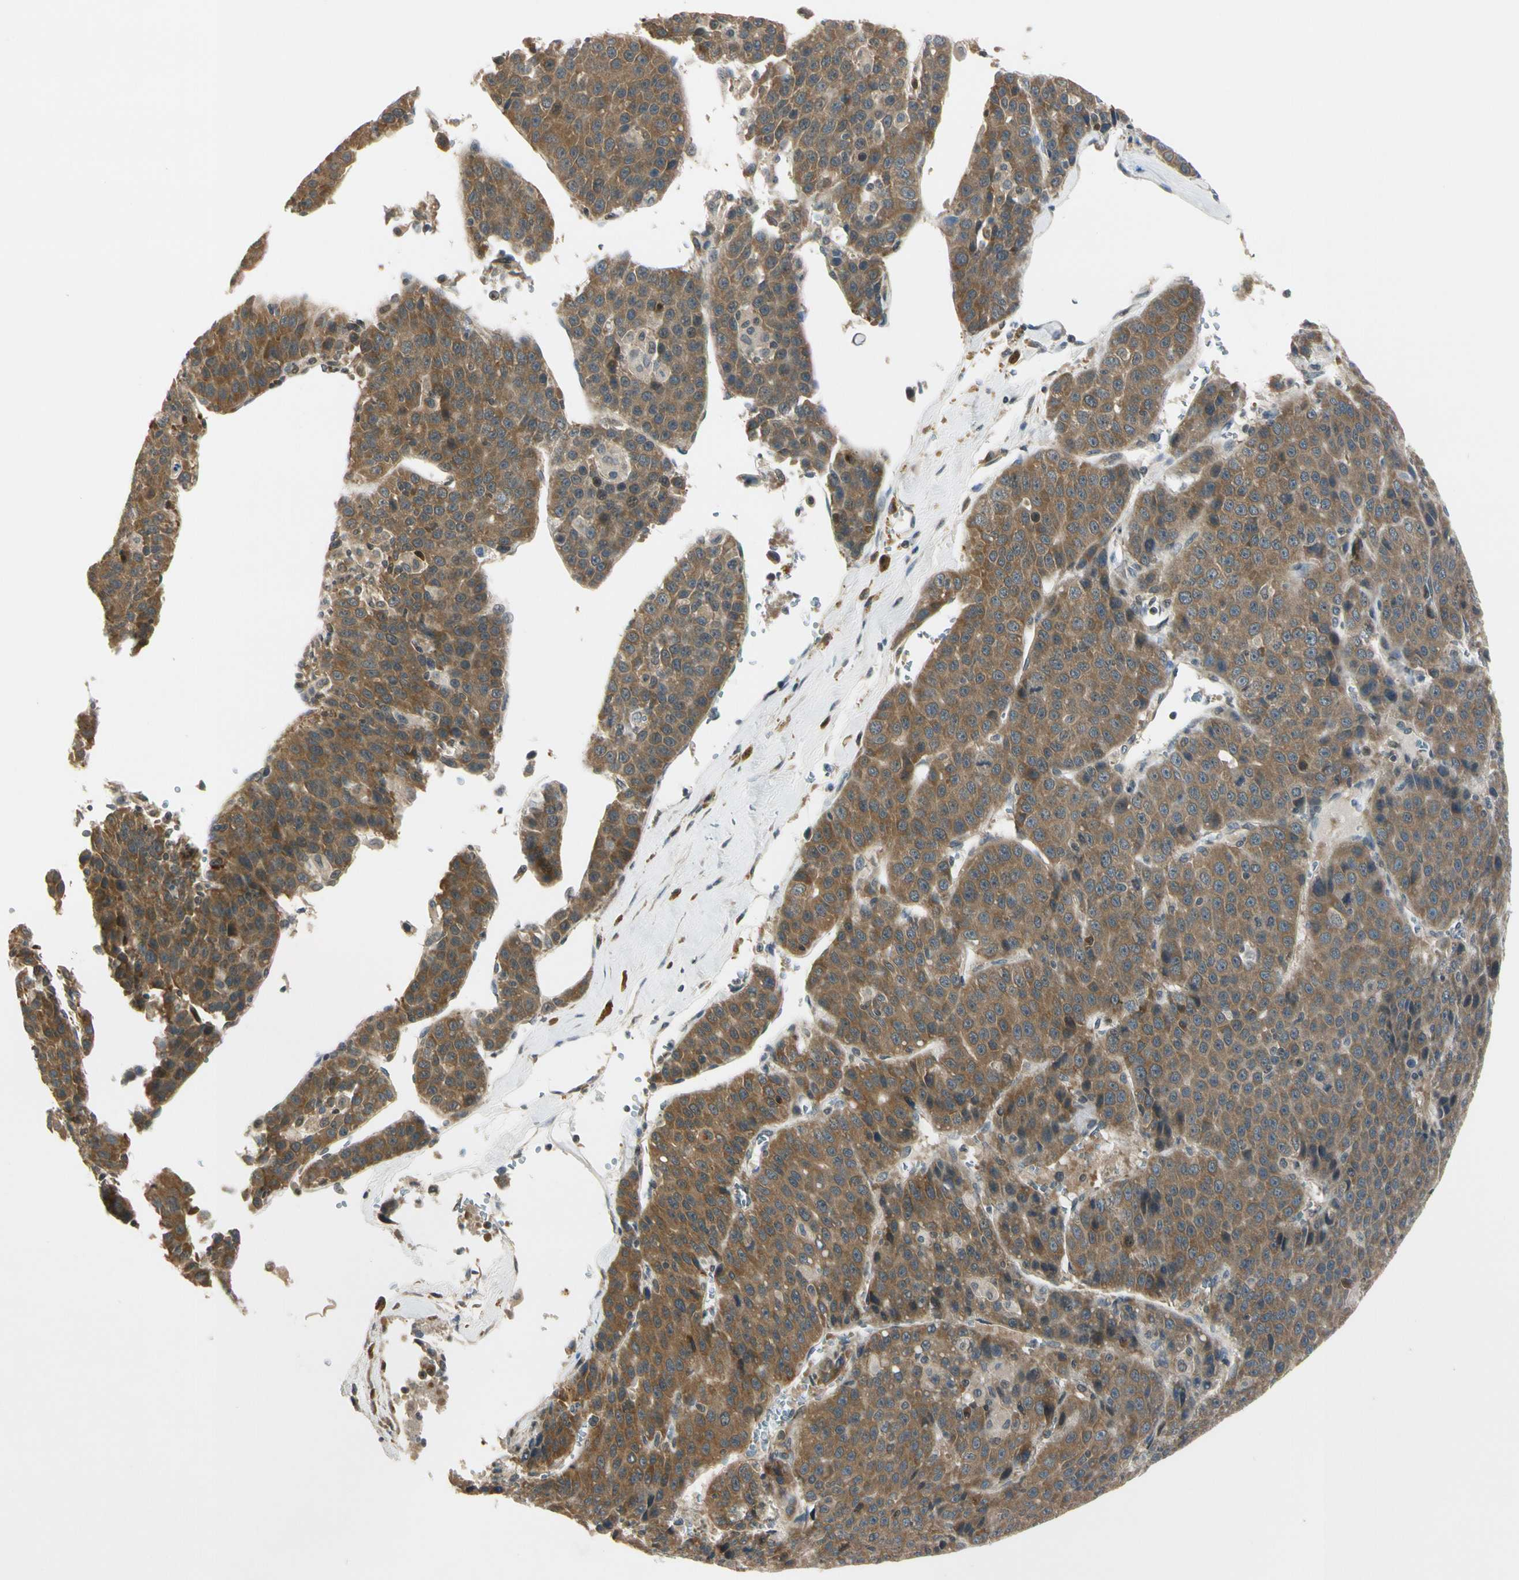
{"staining": {"intensity": "strong", "quantity": ">75%", "location": "cytoplasmic/membranous"}, "tissue": "liver cancer", "cell_type": "Tumor cells", "image_type": "cancer", "snomed": [{"axis": "morphology", "description": "Carcinoma, Hepatocellular, NOS"}, {"axis": "topography", "description": "Liver"}], "caption": "A high amount of strong cytoplasmic/membranous positivity is identified in approximately >75% of tumor cells in liver cancer (hepatocellular carcinoma) tissue.", "gene": "RPS6KB2", "patient": {"sex": "female", "age": 53}}